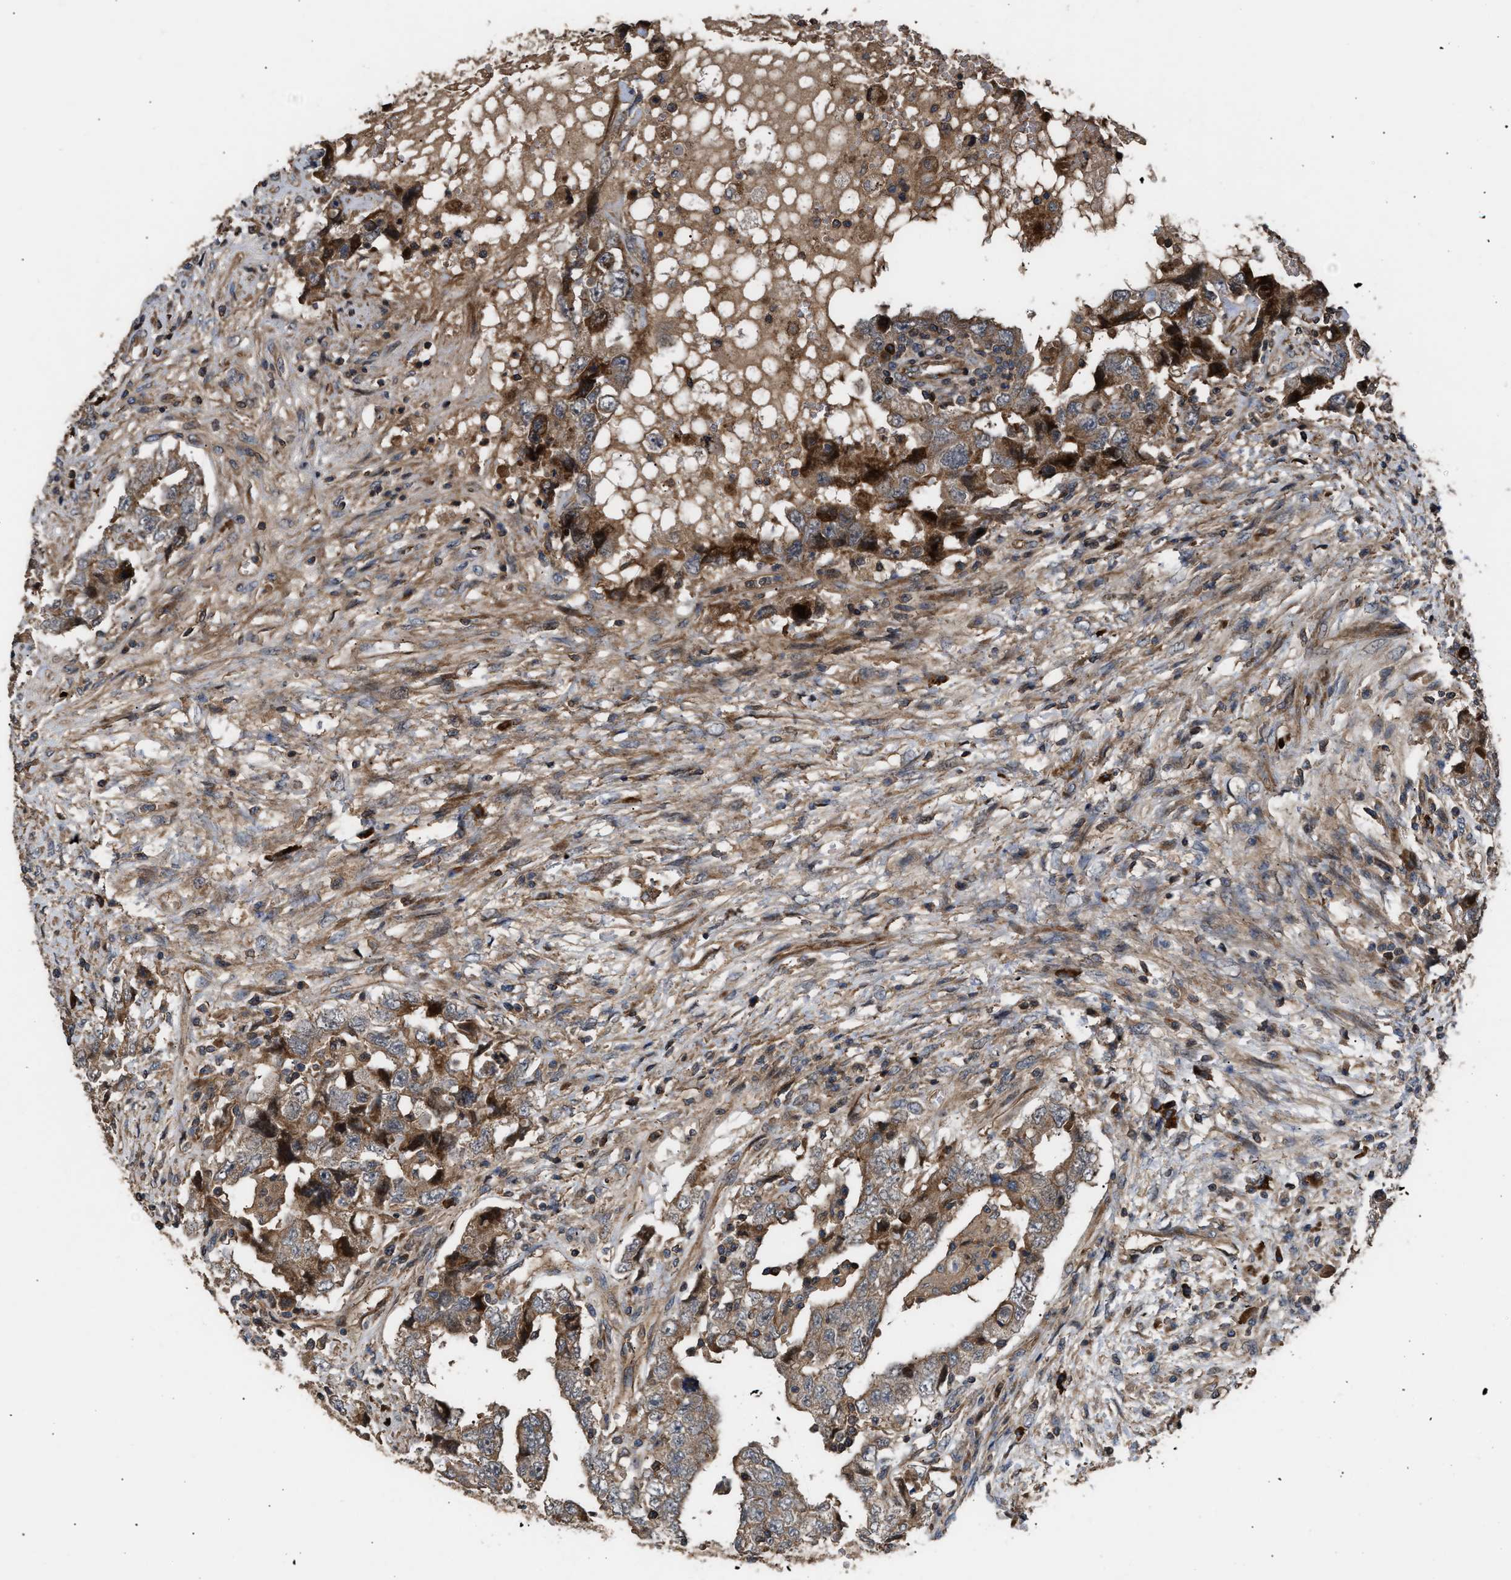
{"staining": {"intensity": "moderate", "quantity": "25%-75%", "location": "cytoplasmic/membranous"}, "tissue": "testis cancer", "cell_type": "Tumor cells", "image_type": "cancer", "snomed": [{"axis": "morphology", "description": "Carcinoma, Embryonal, NOS"}, {"axis": "topography", "description": "Testis"}], "caption": "Testis cancer stained with a protein marker demonstrates moderate staining in tumor cells.", "gene": "STAU1", "patient": {"sex": "male", "age": 26}}